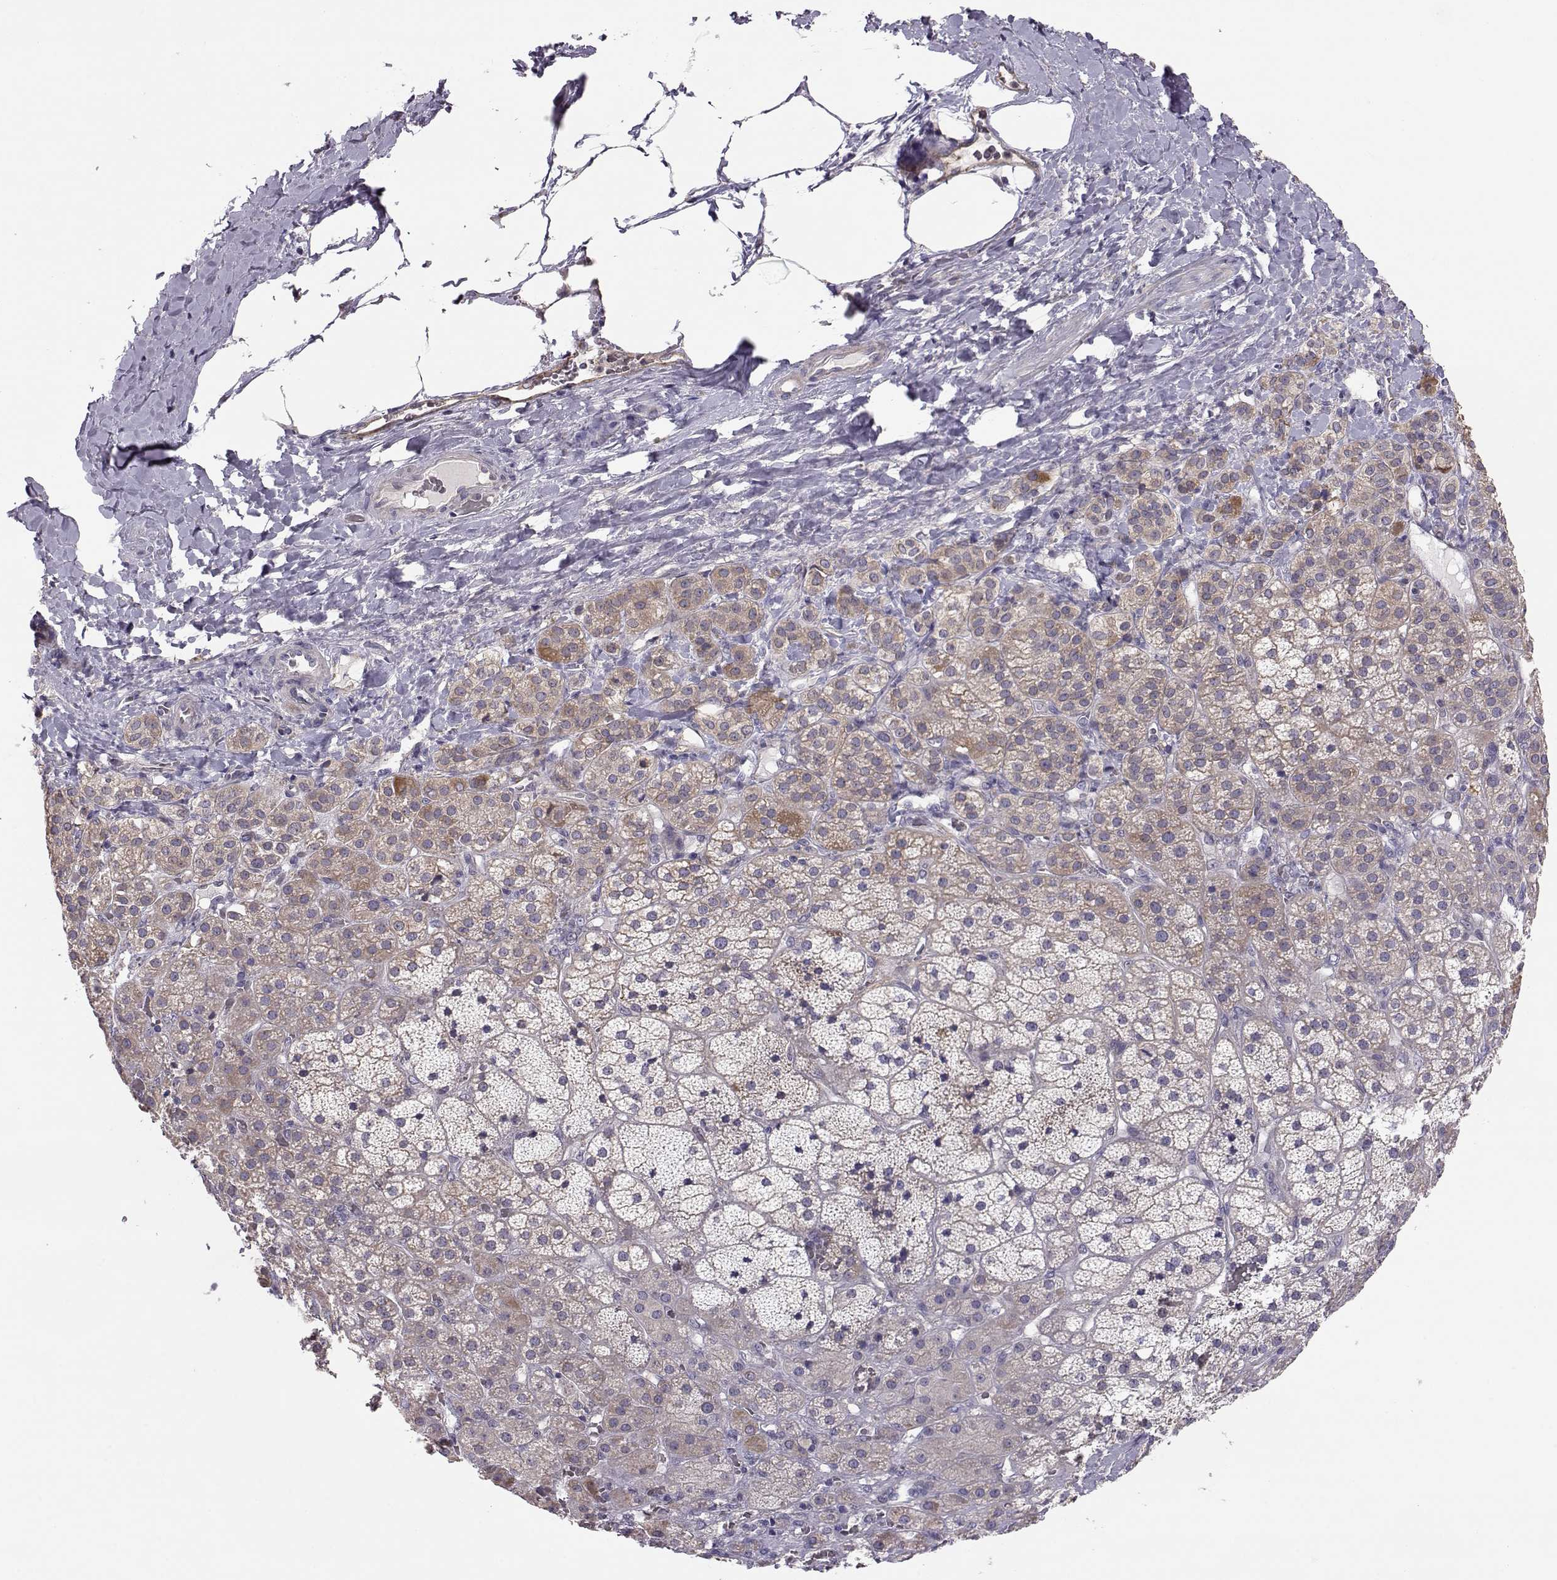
{"staining": {"intensity": "weak", "quantity": "<25%", "location": "cytoplasmic/membranous"}, "tissue": "adrenal gland", "cell_type": "Glandular cells", "image_type": "normal", "snomed": [{"axis": "morphology", "description": "Normal tissue, NOS"}, {"axis": "topography", "description": "Adrenal gland"}], "caption": "Glandular cells show no significant protein expression in unremarkable adrenal gland. (DAB (3,3'-diaminobenzidine) immunohistochemistry visualized using brightfield microscopy, high magnification).", "gene": "NCAM2", "patient": {"sex": "male", "age": 57}}